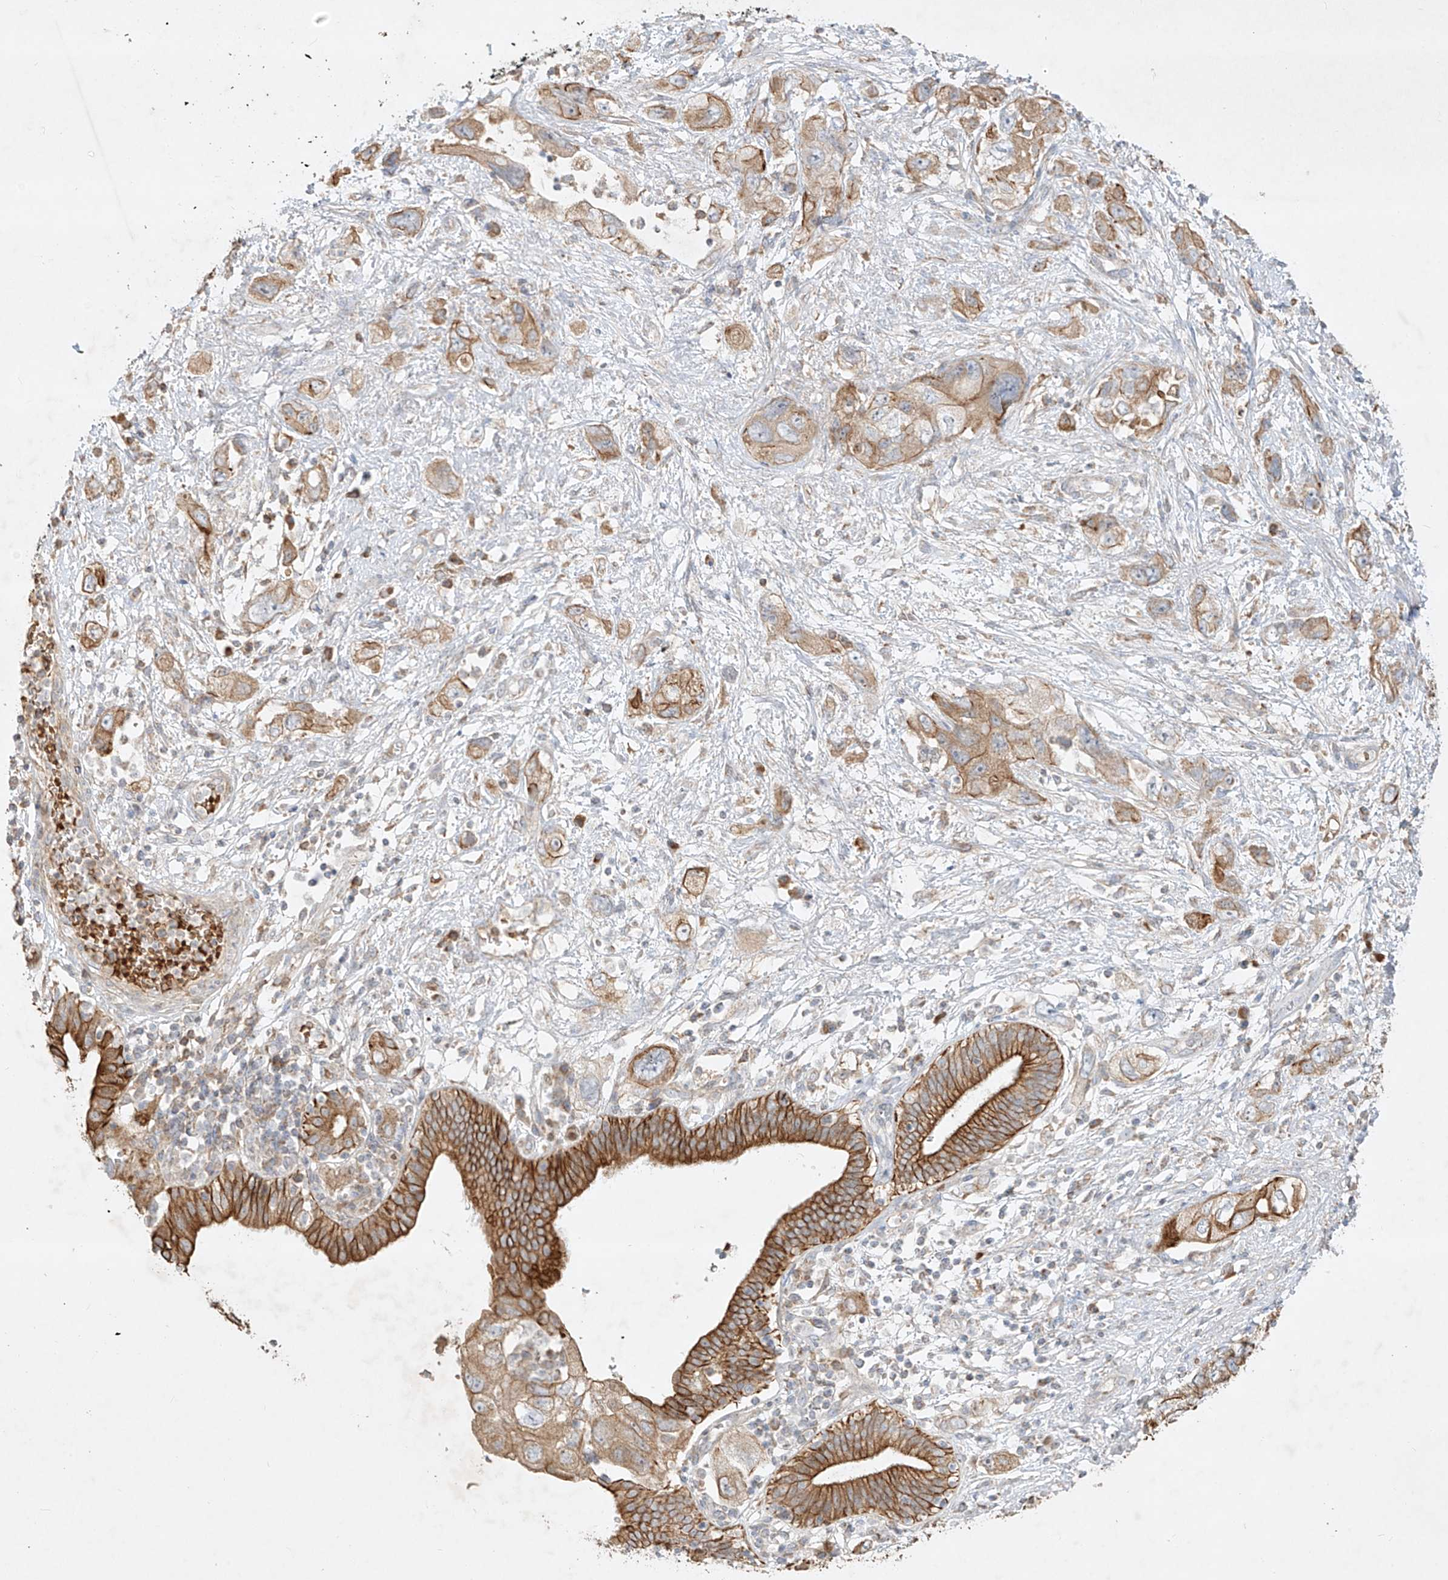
{"staining": {"intensity": "moderate", "quantity": ">75%", "location": "cytoplasmic/membranous"}, "tissue": "pancreatic cancer", "cell_type": "Tumor cells", "image_type": "cancer", "snomed": [{"axis": "morphology", "description": "Adenocarcinoma, NOS"}, {"axis": "topography", "description": "Pancreas"}], "caption": "Pancreatic cancer stained with immunohistochemistry (IHC) displays moderate cytoplasmic/membranous expression in about >75% of tumor cells.", "gene": "KPNA7", "patient": {"sex": "female", "age": 73}}